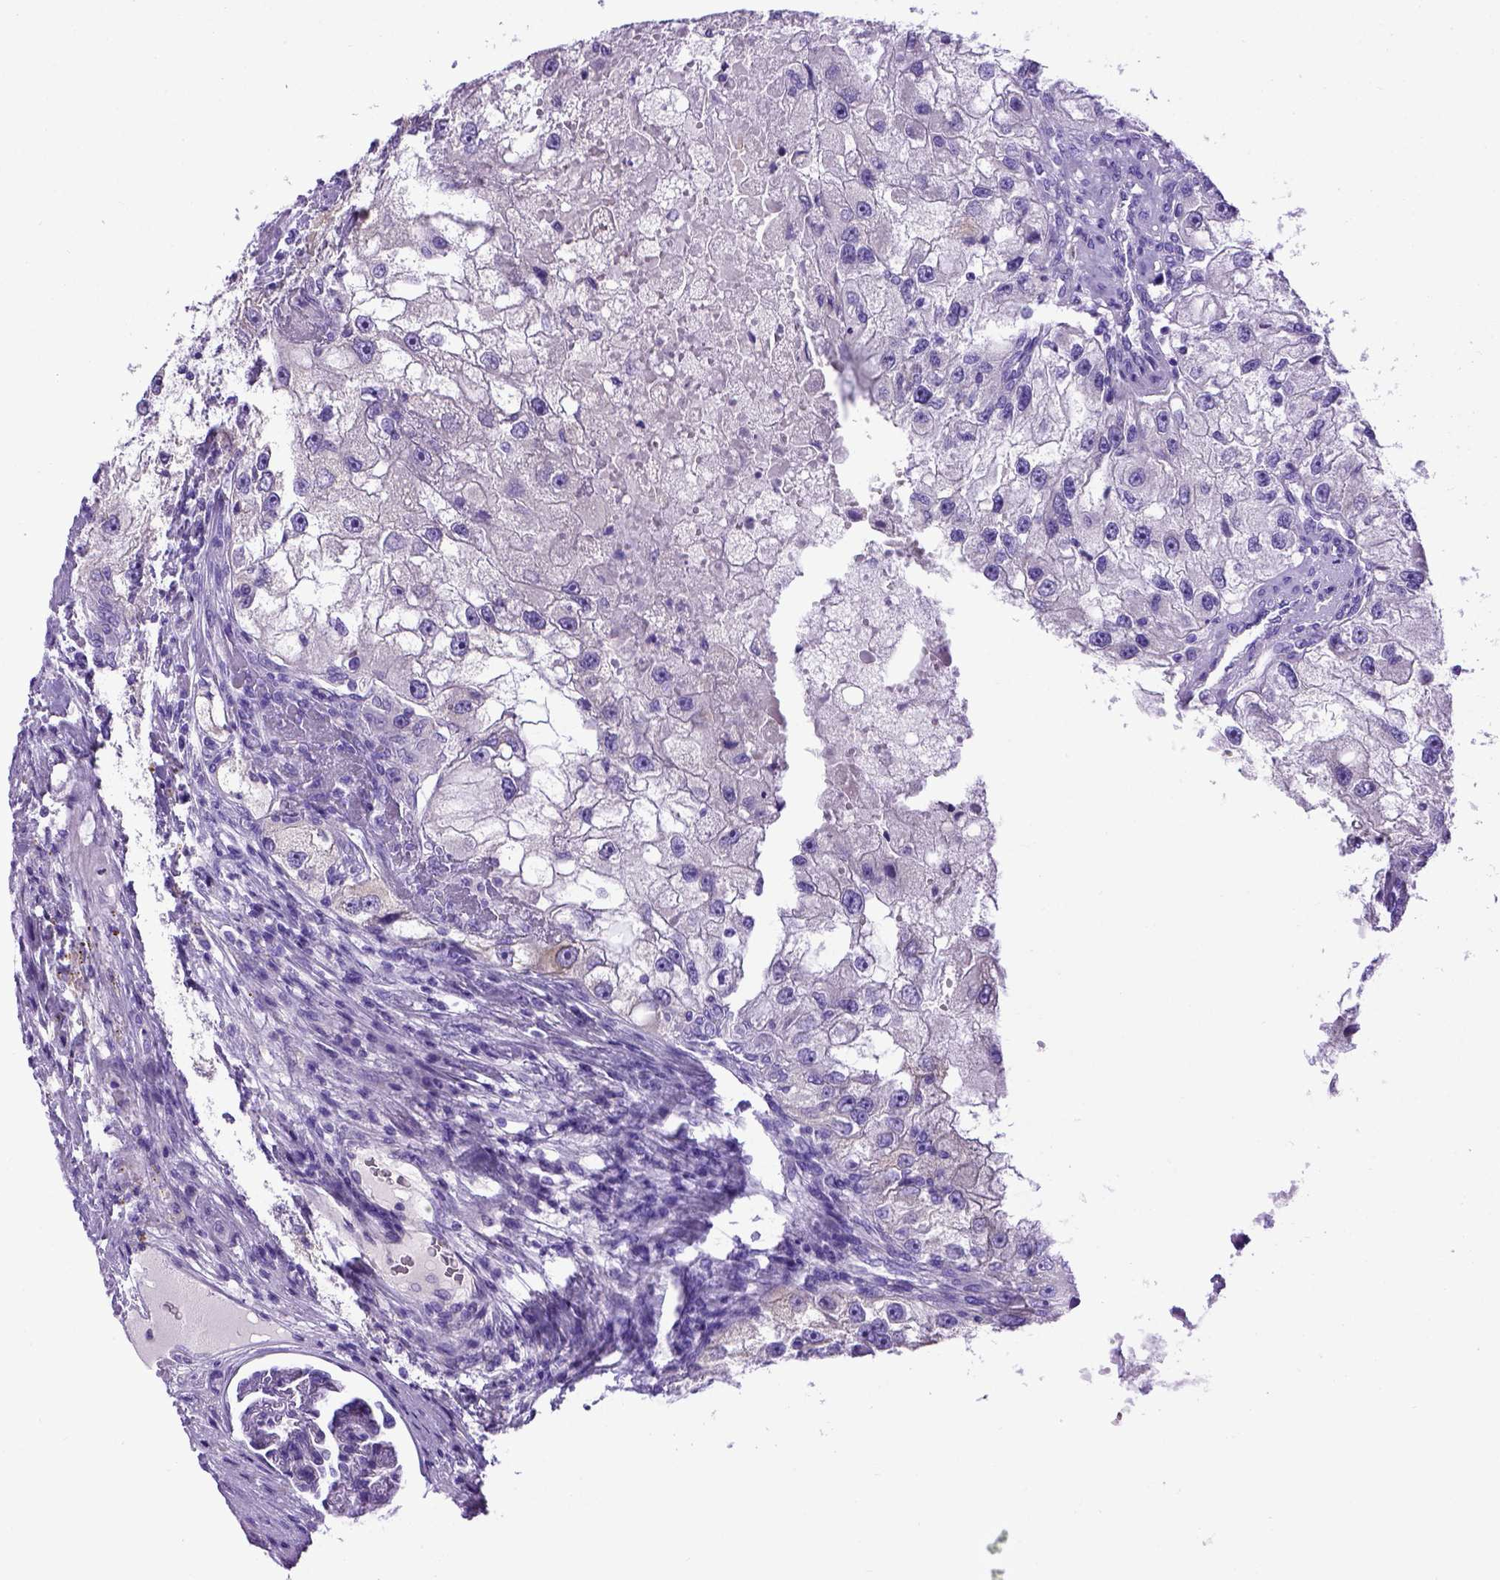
{"staining": {"intensity": "negative", "quantity": "none", "location": "none"}, "tissue": "renal cancer", "cell_type": "Tumor cells", "image_type": "cancer", "snomed": [{"axis": "morphology", "description": "Adenocarcinoma, NOS"}, {"axis": "topography", "description": "Kidney"}], "caption": "Renal cancer was stained to show a protein in brown. There is no significant positivity in tumor cells.", "gene": "PTGES", "patient": {"sex": "male", "age": 63}}